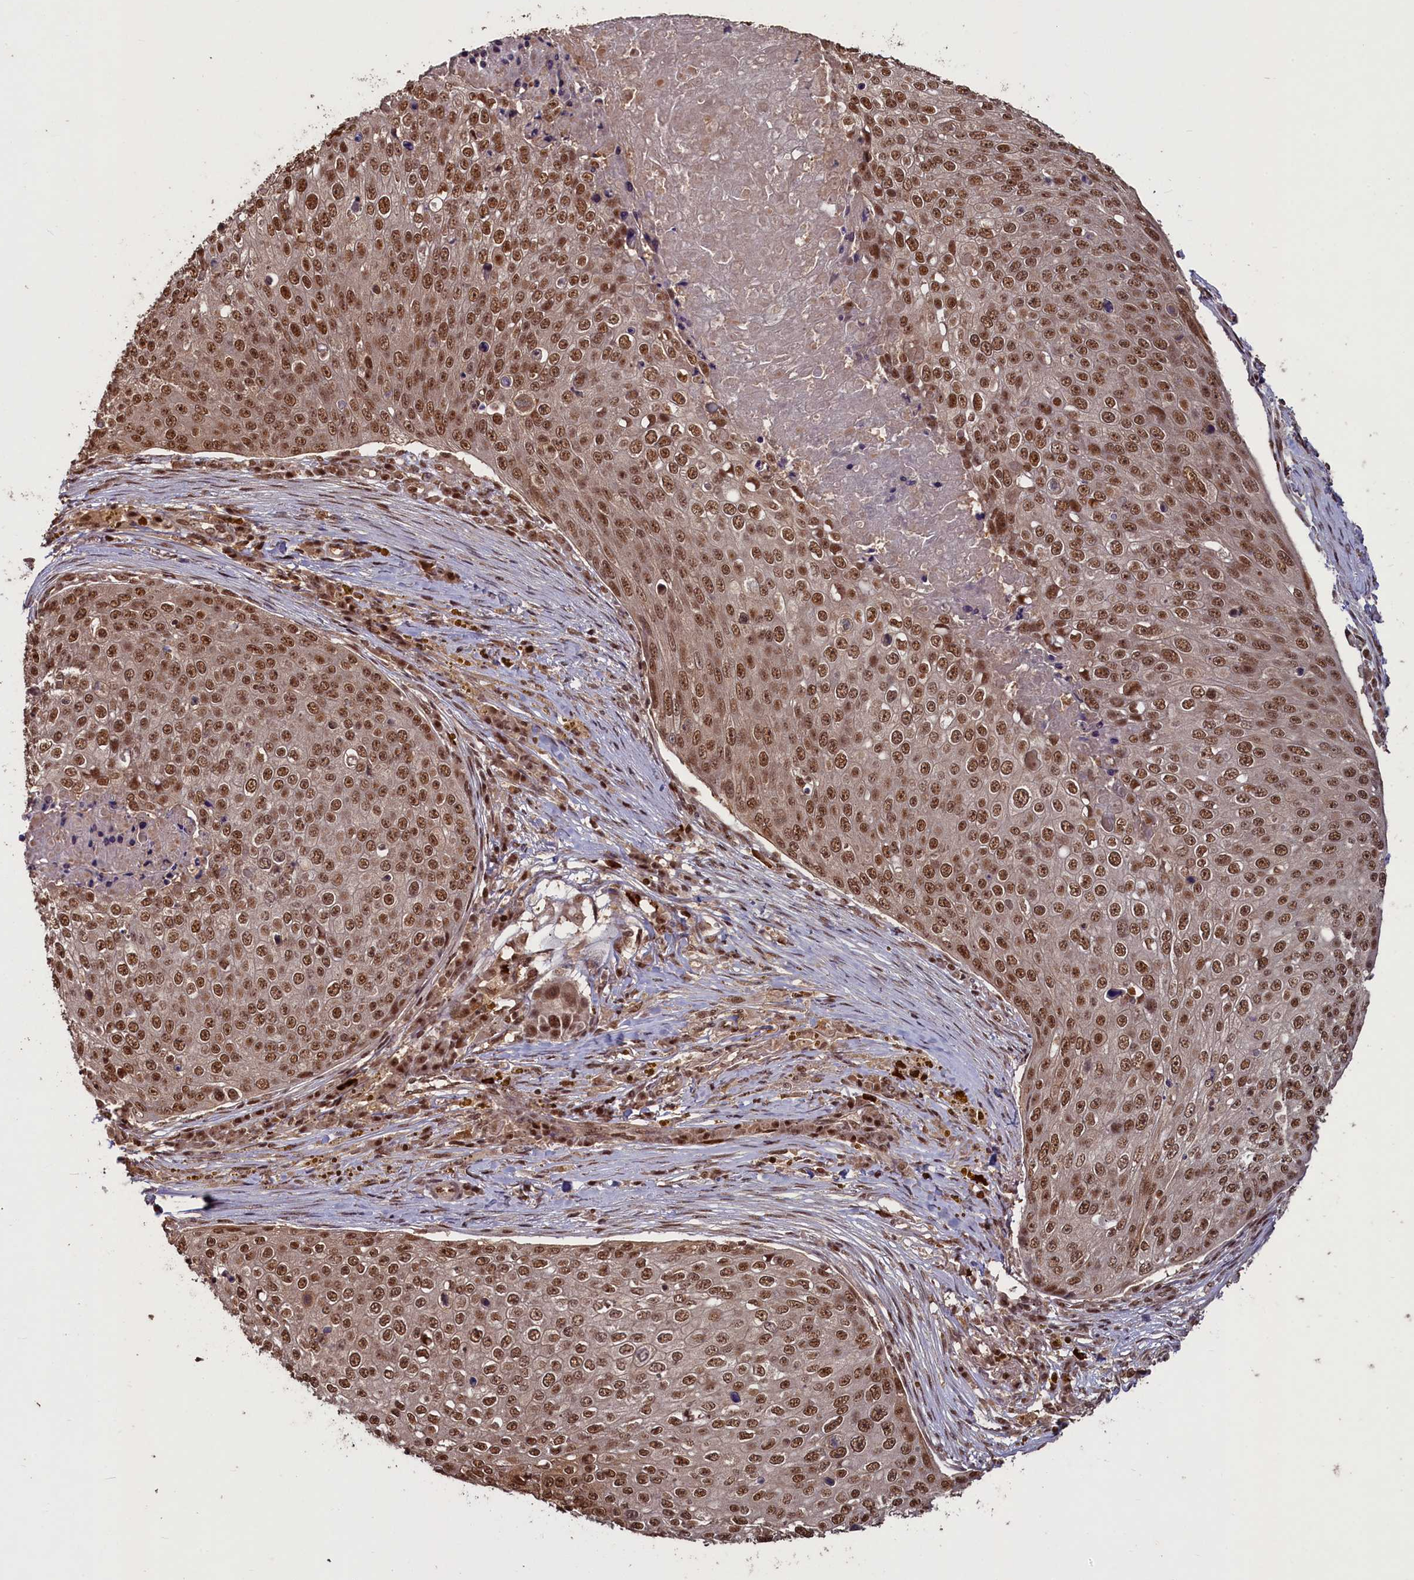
{"staining": {"intensity": "moderate", "quantity": ">75%", "location": "nuclear"}, "tissue": "skin cancer", "cell_type": "Tumor cells", "image_type": "cancer", "snomed": [{"axis": "morphology", "description": "Squamous cell carcinoma, NOS"}, {"axis": "topography", "description": "Skin"}], "caption": "IHC staining of squamous cell carcinoma (skin), which demonstrates medium levels of moderate nuclear staining in about >75% of tumor cells indicating moderate nuclear protein positivity. The staining was performed using DAB (brown) for protein detection and nuclei were counterstained in hematoxylin (blue).", "gene": "NAE1", "patient": {"sex": "male", "age": 71}}